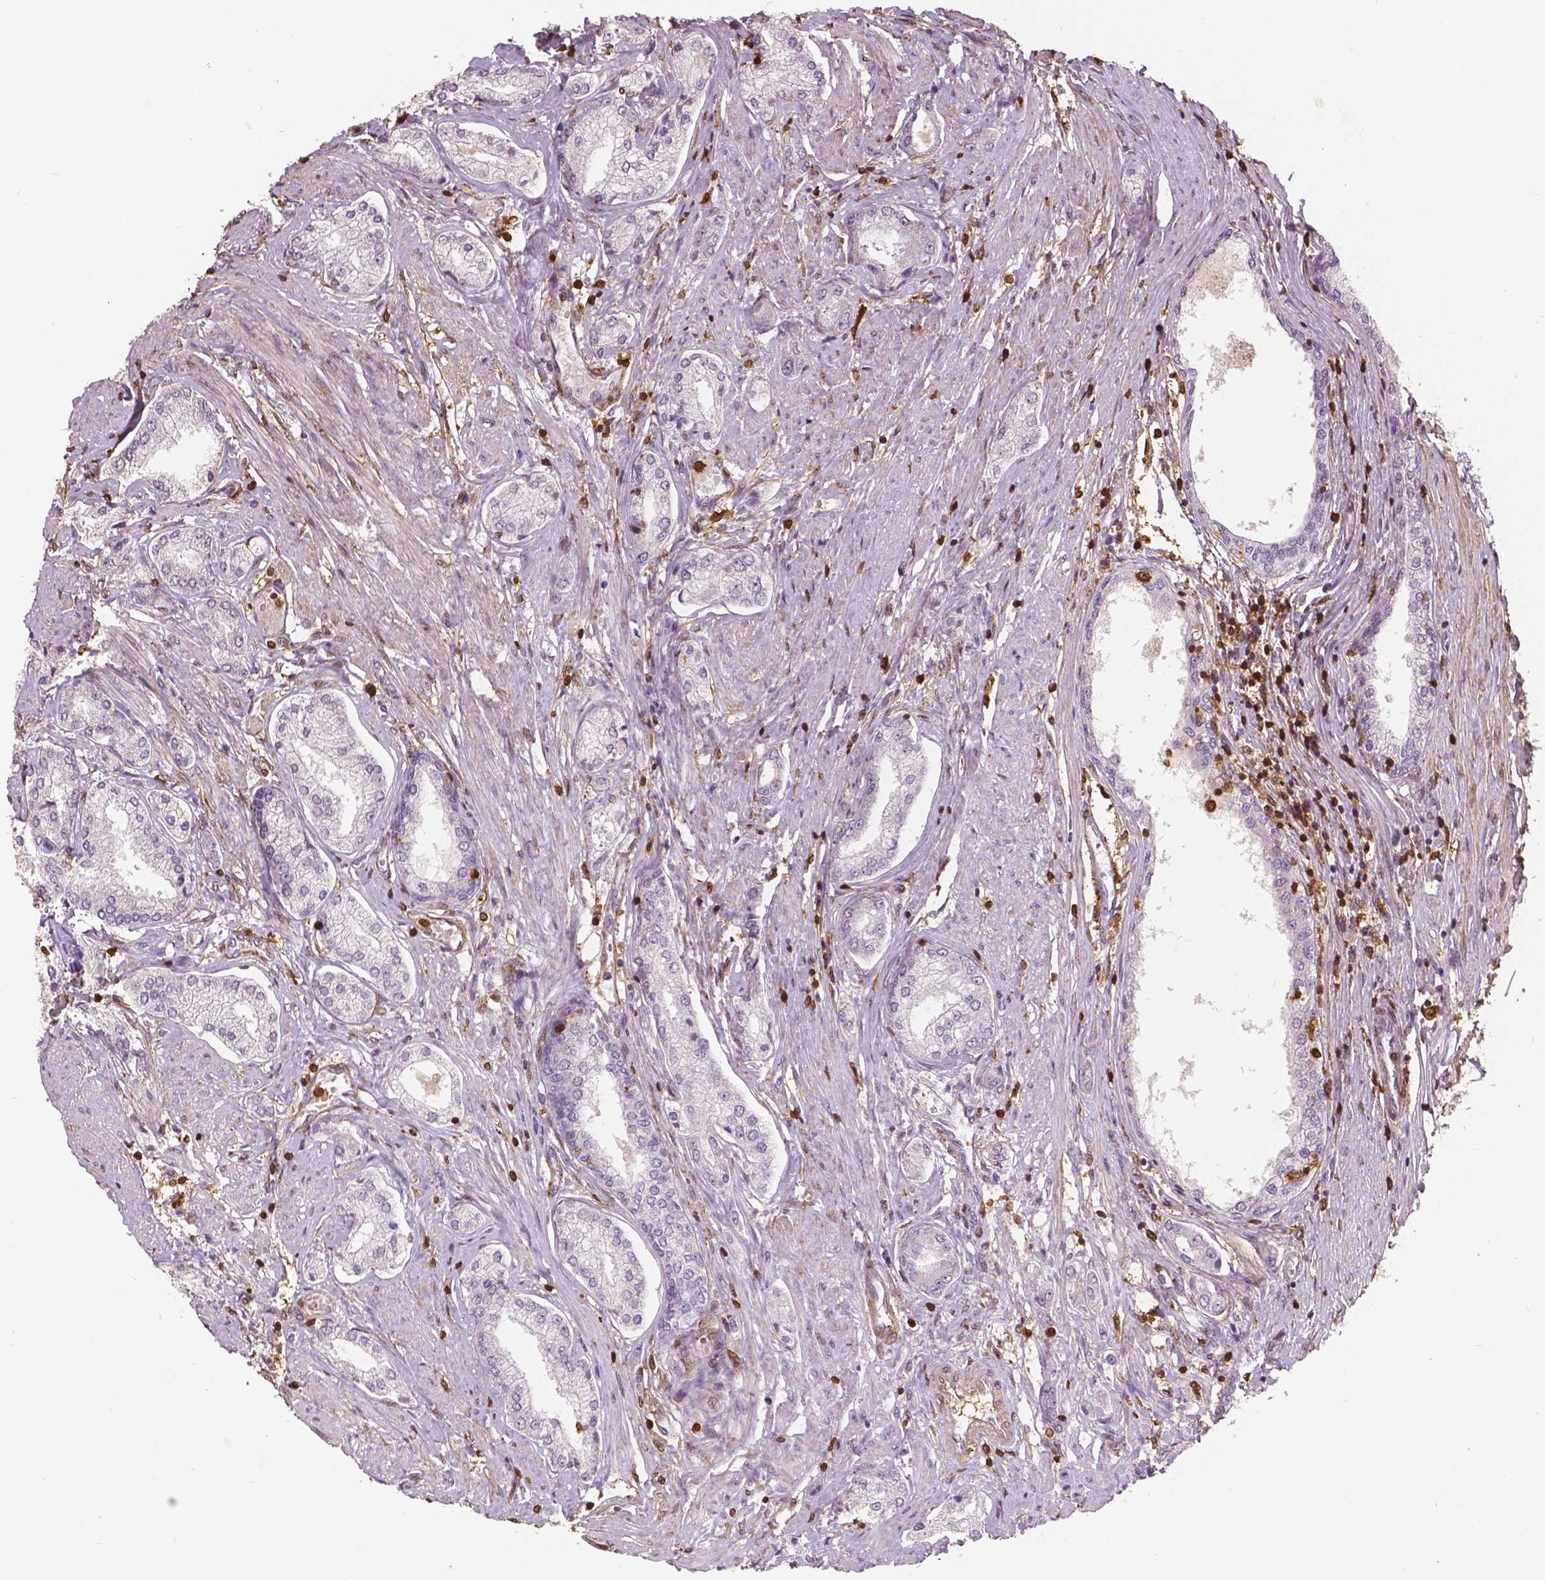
{"staining": {"intensity": "negative", "quantity": "none", "location": "none"}, "tissue": "prostate cancer", "cell_type": "Tumor cells", "image_type": "cancer", "snomed": [{"axis": "morphology", "description": "Adenocarcinoma, NOS"}, {"axis": "topography", "description": "Prostate"}], "caption": "Prostate cancer (adenocarcinoma) was stained to show a protein in brown. There is no significant positivity in tumor cells.", "gene": "S100A4", "patient": {"sex": "male", "age": 63}}